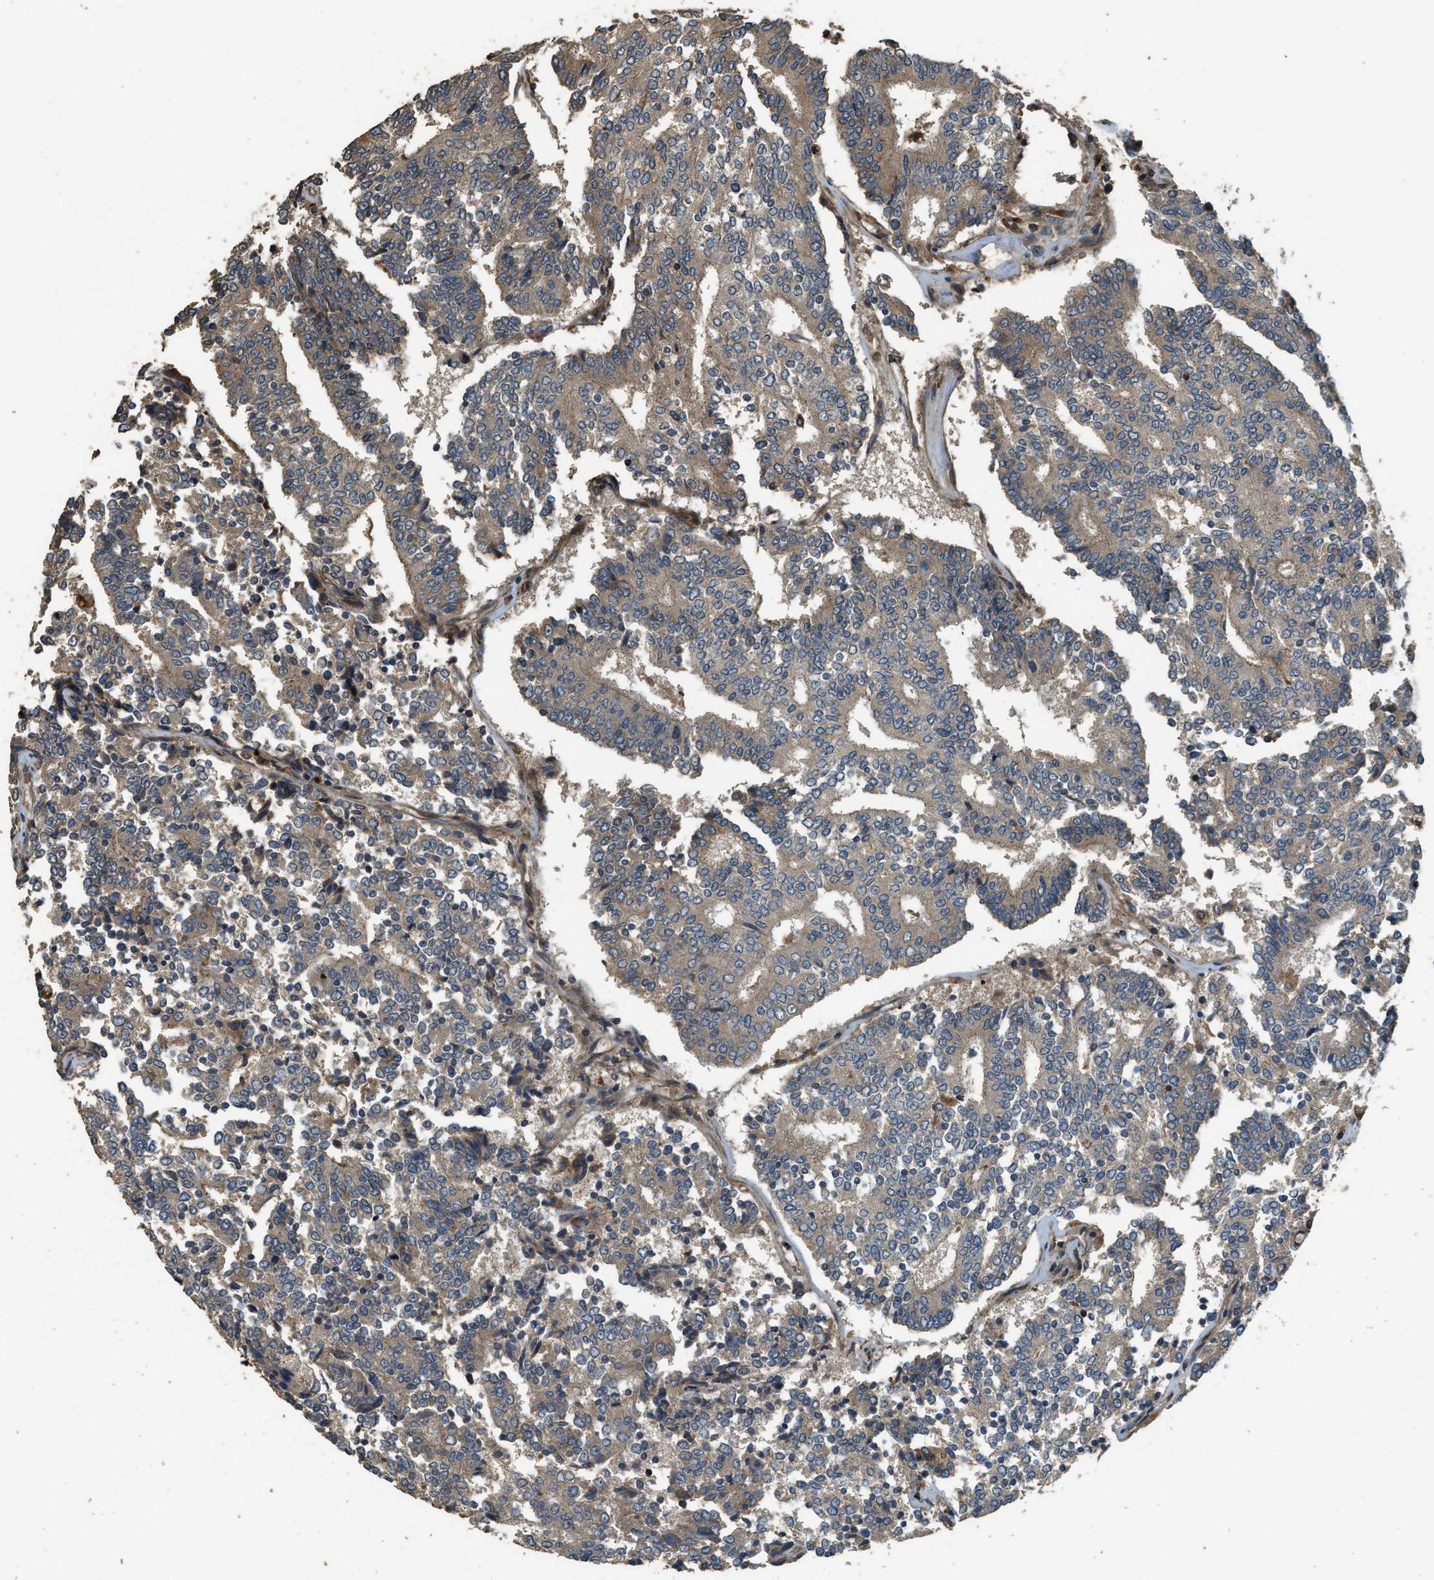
{"staining": {"intensity": "moderate", "quantity": ">75%", "location": "cytoplasmic/membranous"}, "tissue": "prostate cancer", "cell_type": "Tumor cells", "image_type": "cancer", "snomed": [{"axis": "morphology", "description": "Normal tissue, NOS"}, {"axis": "morphology", "description": "Adenocarcinoma, High grade"}, {"axis": "topography", "description": "Prostate"}, {"axis": "topography", "description": "Seminal veicle"}], "caption": "Immunohistochemistry (IHC) image of human prostate cancer (high-grade adenocarcinoma) stained for a protein (brown), which displays medium levels of moderate cytoplasmic/membranous expression in approximately >75% of tumor cells.", "gene": "PPP6R3", "patient": {"sex": "male", "age": 55}}